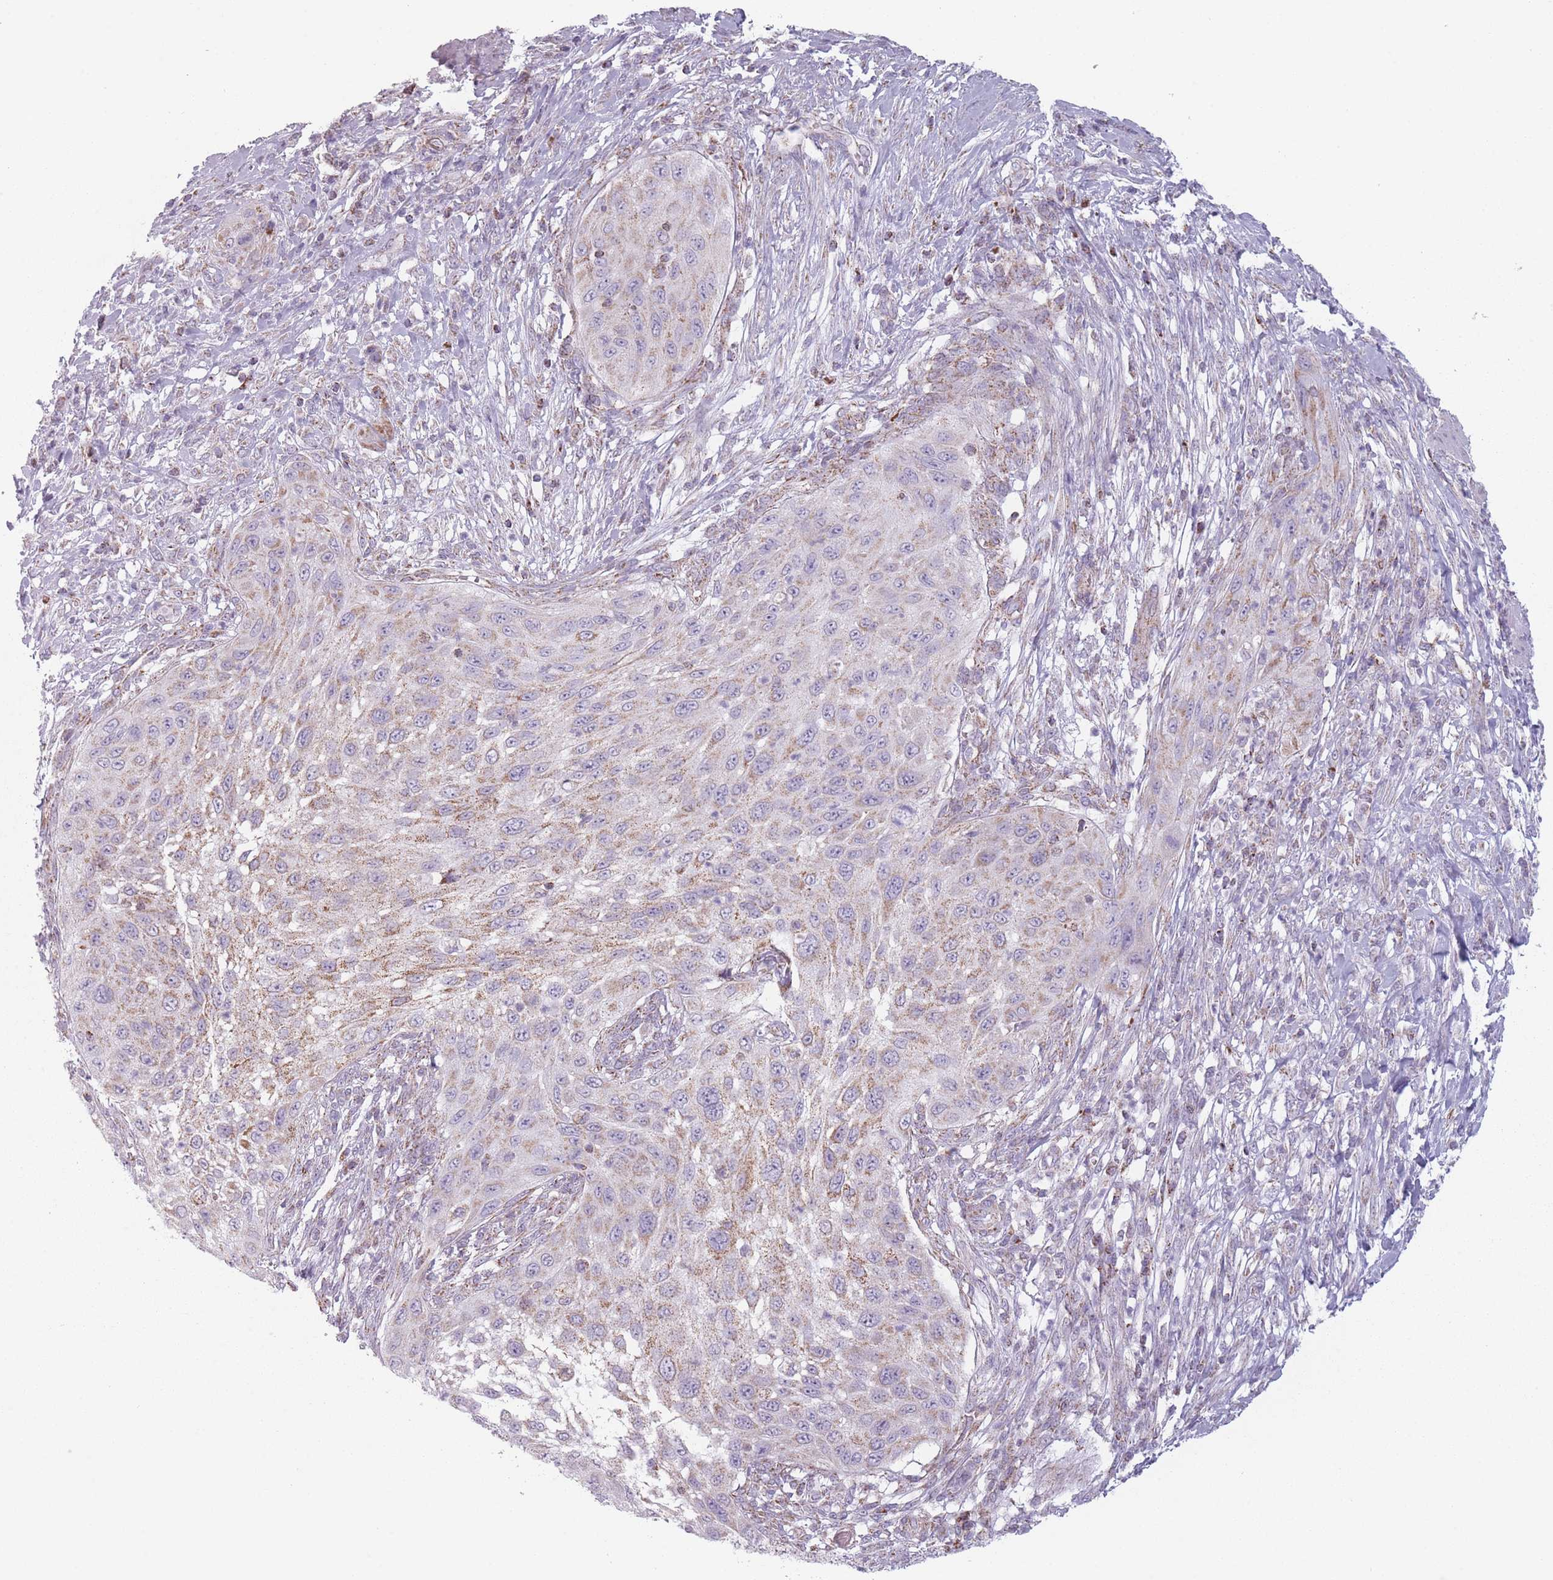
{"staining": {"intensity": "moderate", "quantity": ">75%", "location": "cytoplasmic/membranous"}, "tissue": "cervical cancer", "cell_type": "Tumor cells", "image_type": "cancer", "snomed": [{"axis": "morphology", "description": "Squamous cell carcinoma, NOS"}, {"axis": "topography", "description": "Cervix"}], "caption": "This is an image of immunohistochemistry (IHC) staining of cervical squamous cell carcinoma, which shows moderate expression in the cytoplasmic/membranous of tumor cells.", "gene": "DCHS1", "patient": {"sex": "female", "age": 42}}